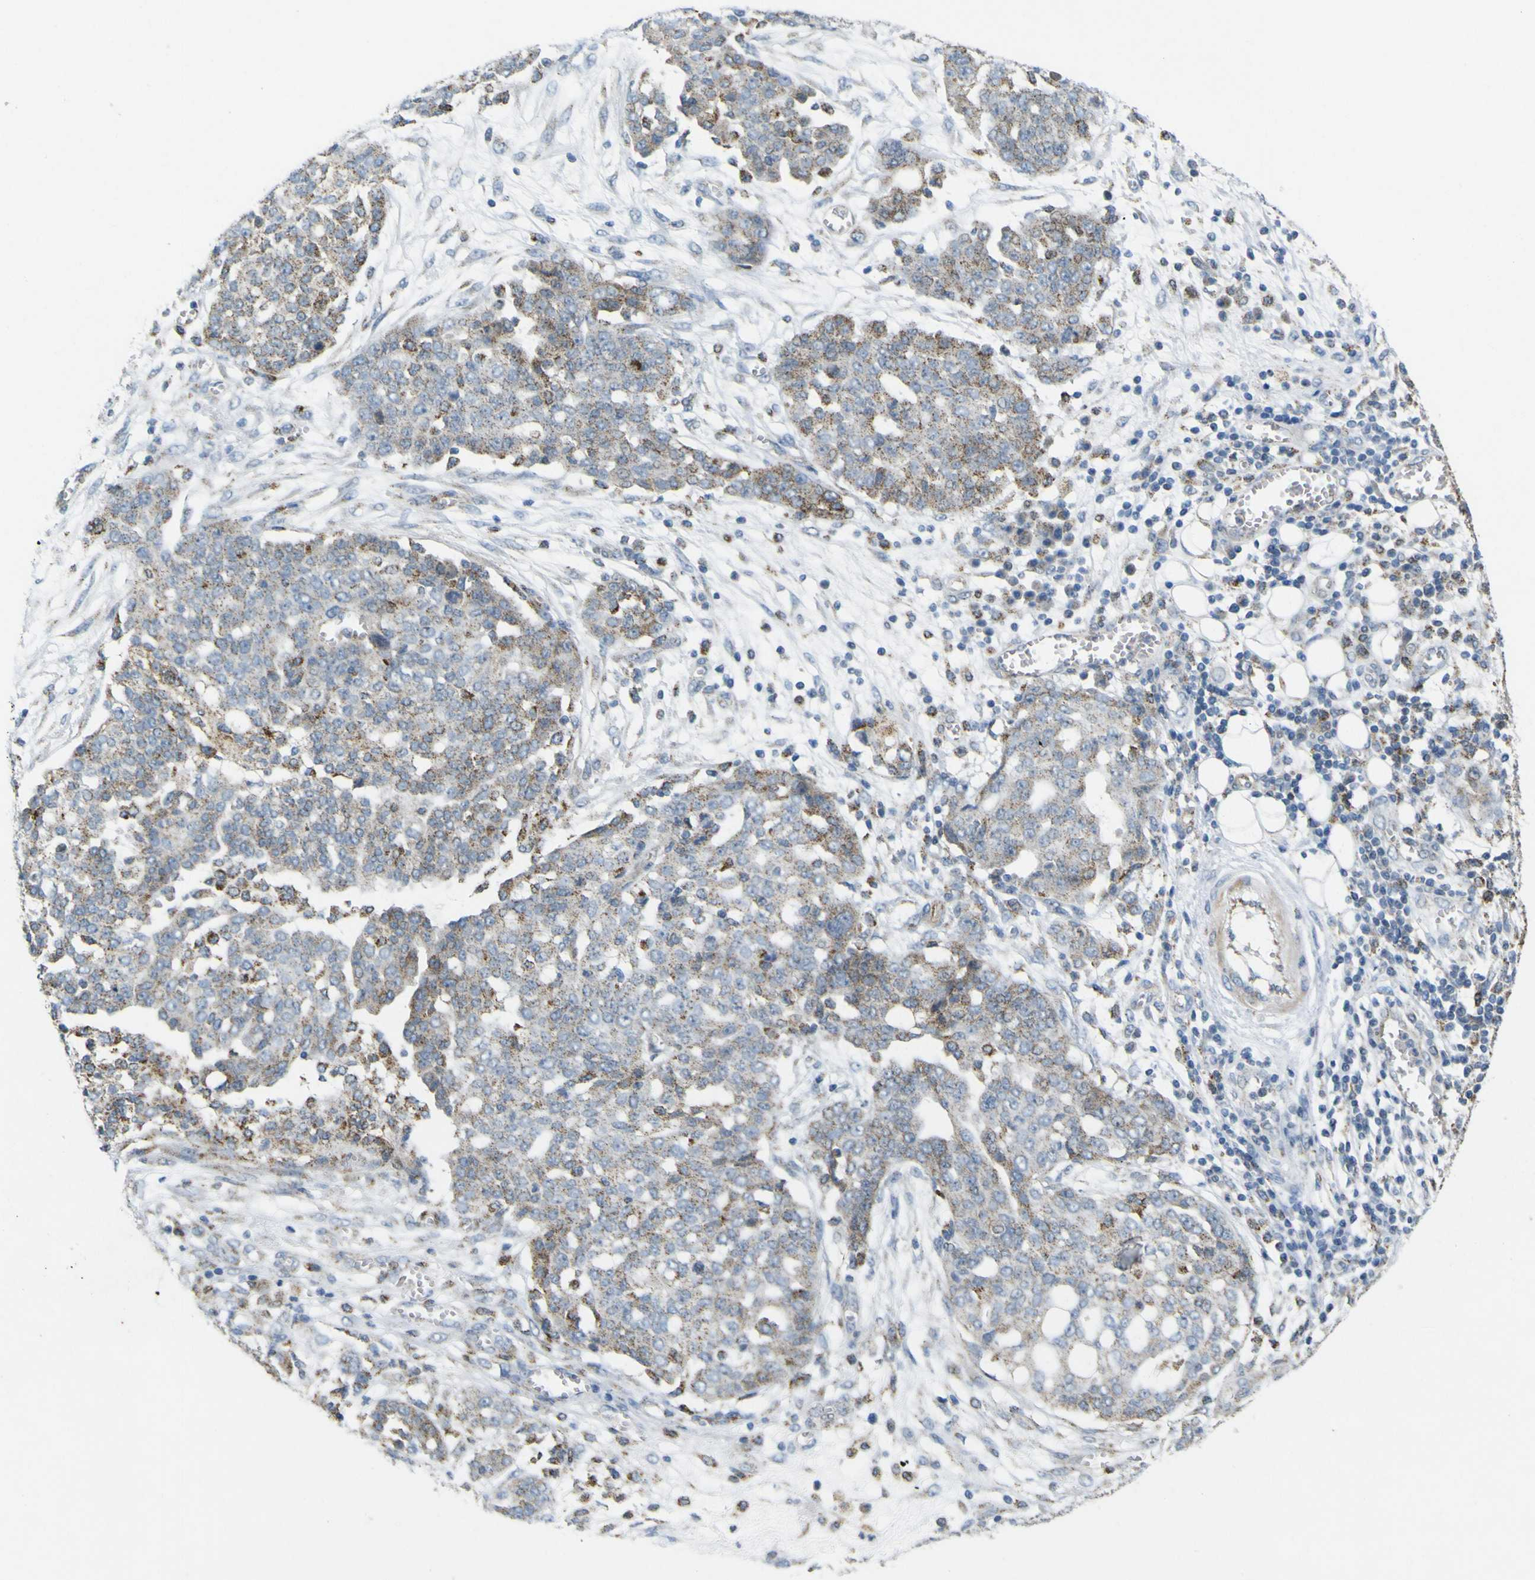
{"staining": {"intensity": "weak", "quantity": "25%-75%", "location": "cytoplasmic/membranous"}, "tissue": "ovarian cancer", "cell_type": "Tumor cells", "image_type": "cancer", "snomed": [{"axis": "morphology", "description": "Cystadenocarcinoma, serous, NOS"}, {"axis": "topography", "description": "Soft tissue"}, {"axis": "topography", "description": "Ovary"}], "caption": "Human ovarian cancer (serous cystadenocarcinoma) stained with a protein marker exhibits weak staining in tumor cells.", "gene": "ACBD5", "patient": {"sex": "female", "age": 57}}